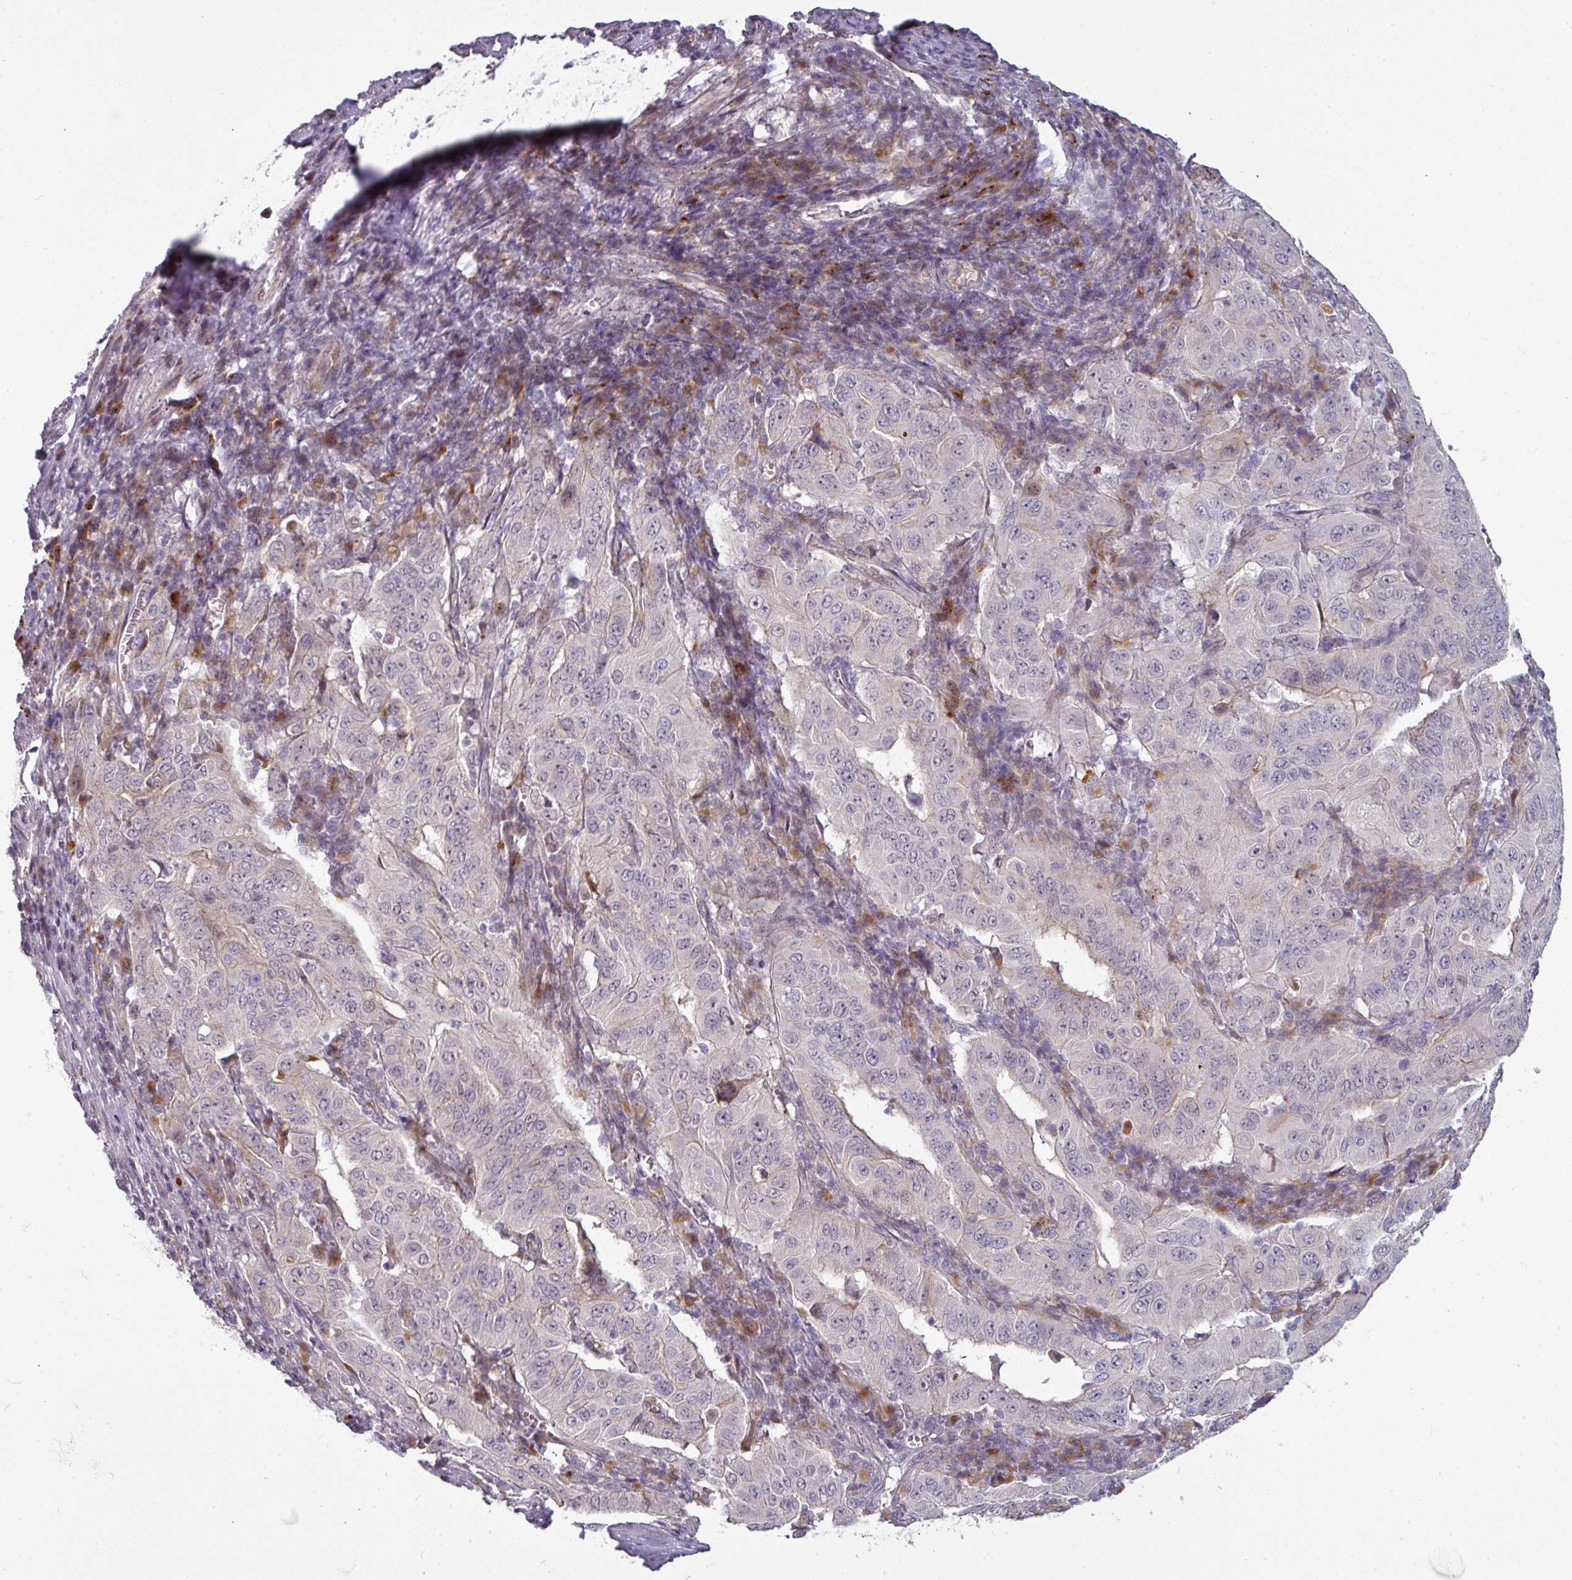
{"staining": {"intensity": "negative", "quantity": "none", "location": "none"}, "tissue": "pancreatic cancer", "cell_type": "Tumor cells", "image_type": "cancer", "snomed": [{"axis": "morphology", "description": "Adenocarcinoma, NOS"}, {"axis": "topography", "description": "Pancreas"}], "caption": "This is an IHC image of human pancreatic cancer (adenocarcinoma). There is no staining in tumor cells.", "gene": "C2orf16", "patient": {"sex": "male", "age": 63}}